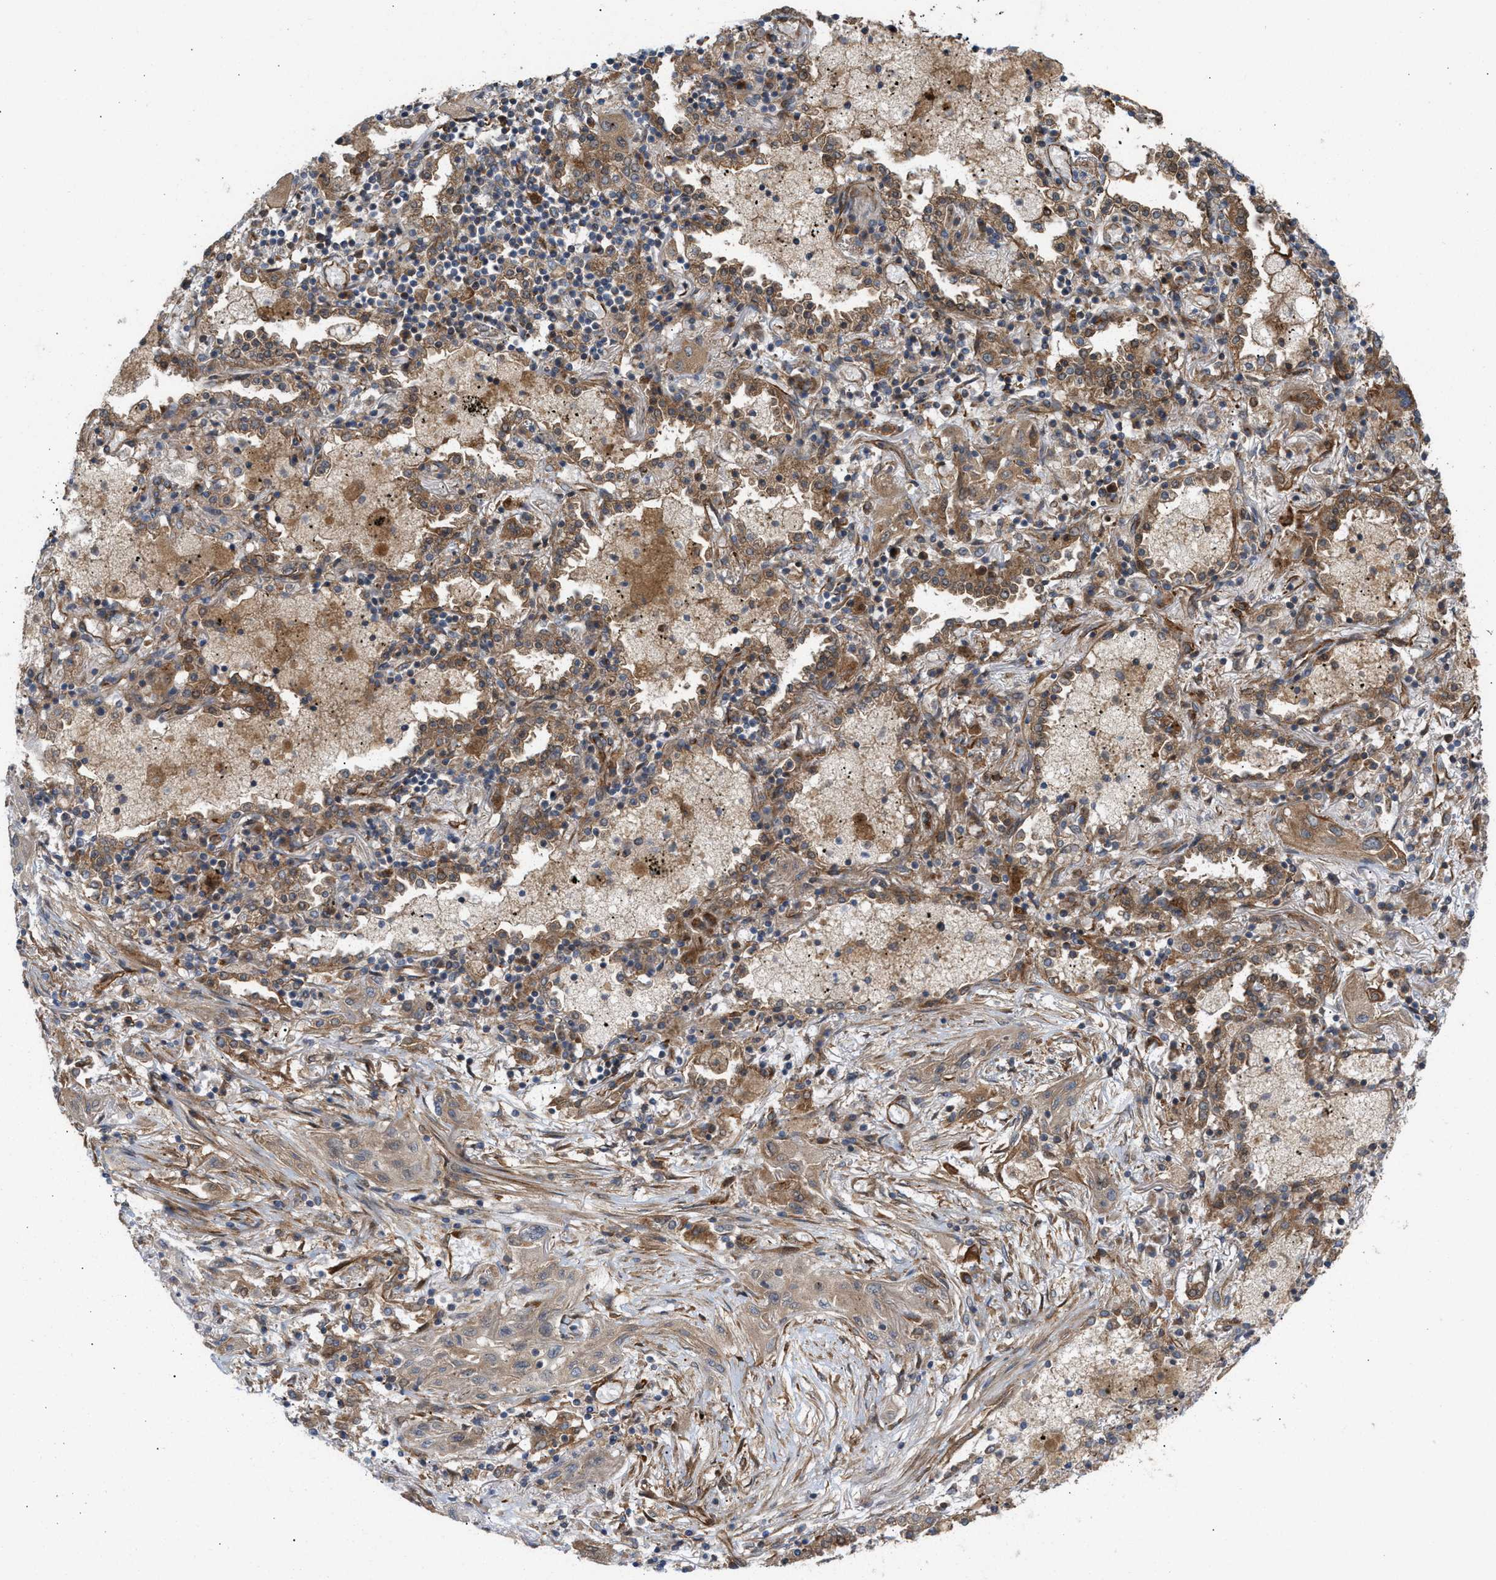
{"staining": {"intensity": "weak", "quantity": "25%-75%", "location": "cytoplasmic/membranous"}, "tissue": "lung cancer", "cell_type": "Tumor cells", "image_type": "cancer", "snomed": [{"axis": "morphology", "description": "Squamous cell carcinoma, NOS"}, {"axis": "topography", "description": "Lung"}], "caption": "Lung squamous cell carcinoma was stained to show a protein in brown. There is low levels of weak cytoplasmic/membranous expression in approximately 25%-75% of tumor cells. (DAB = brown stain, brightfield microscopy at high magnification).", "gene": "EPS15L1", "patient": {"sex": "female", "age": 47}}